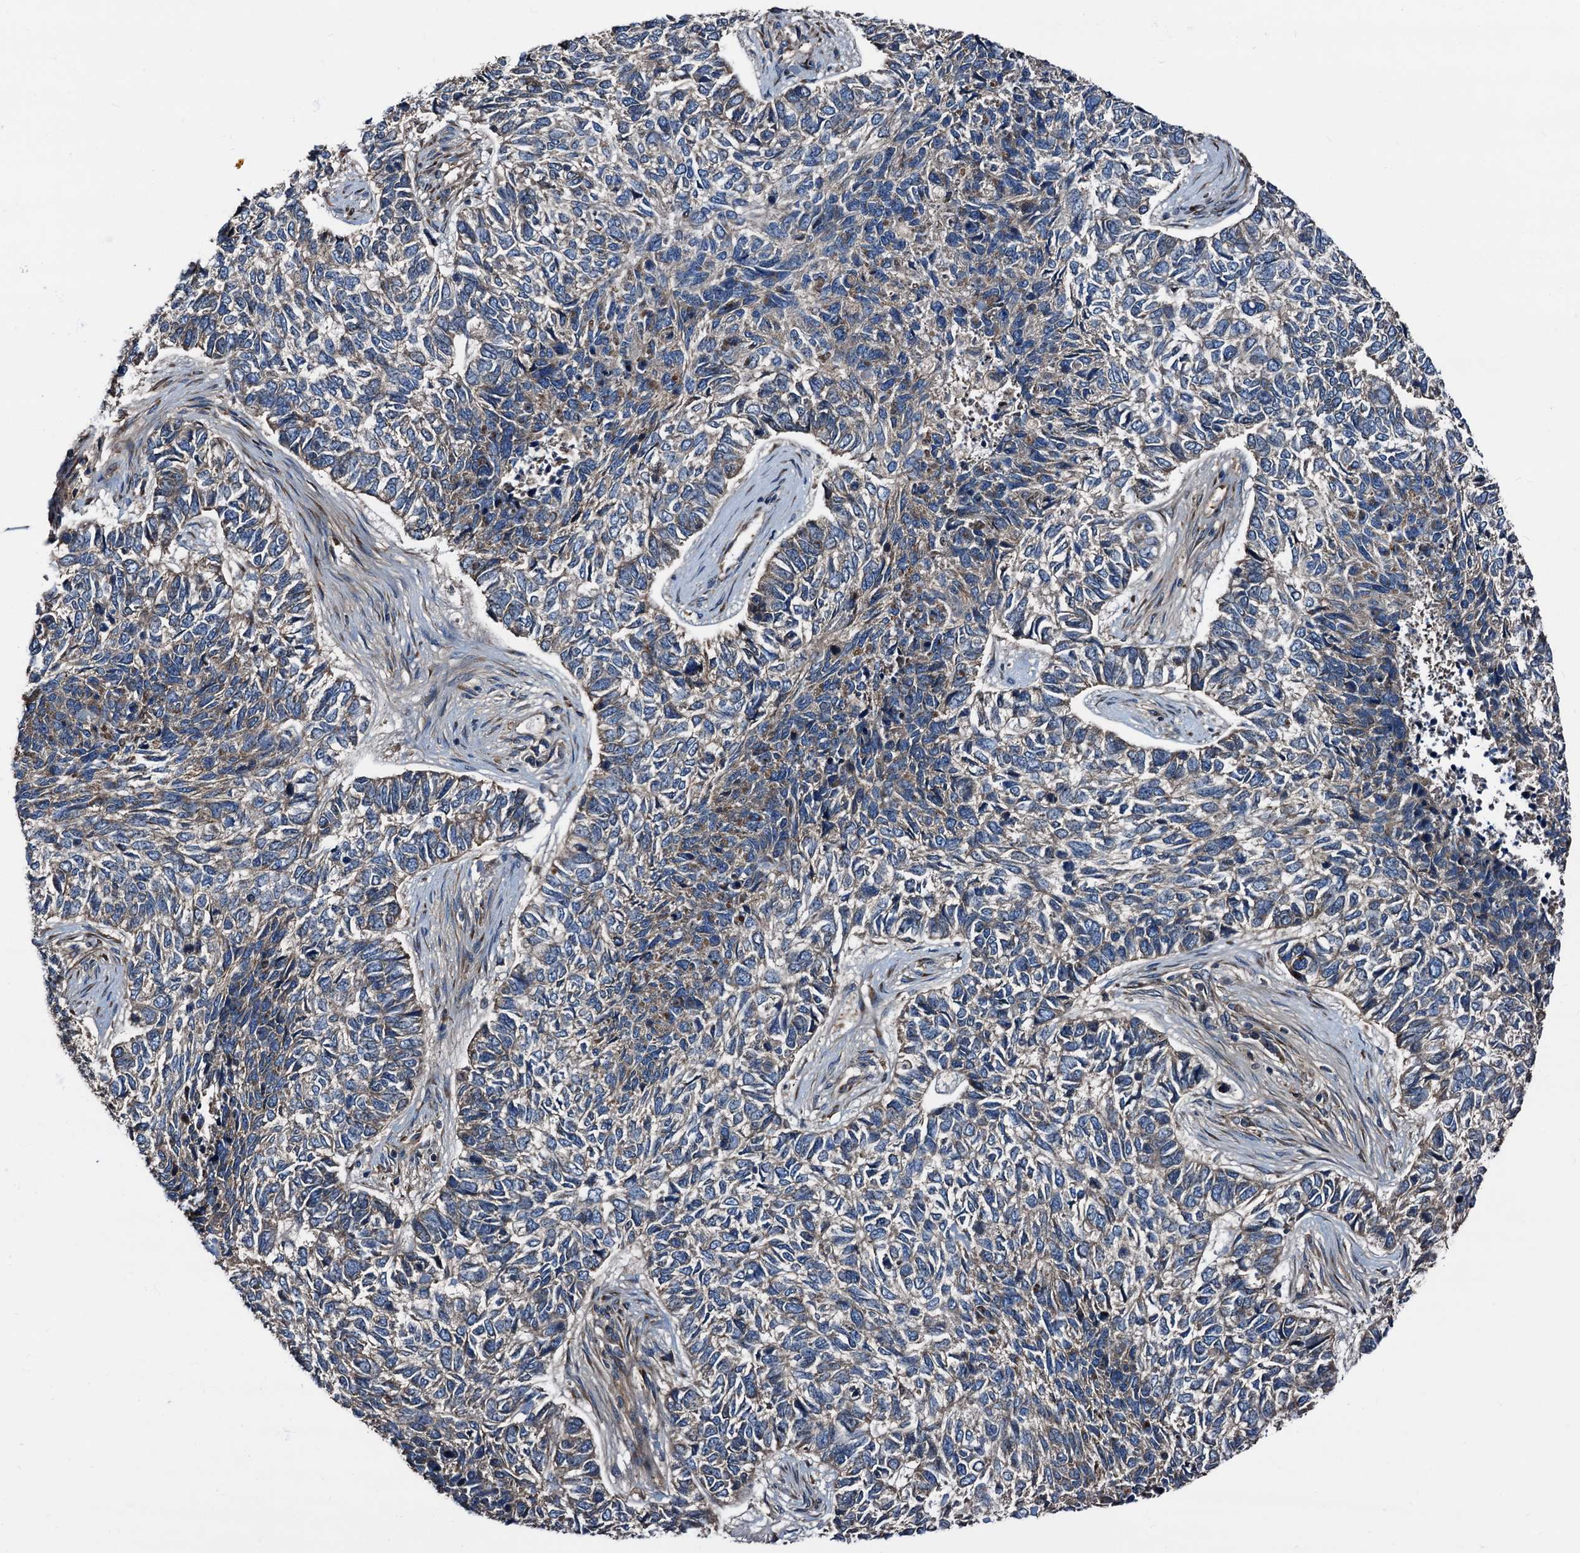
{"staining": {"intensity": "moderate", "quantity": "25%-75%", "location": "cytoplasmic/membranous"}, "tissue": "skin cancer", "cell_type": "Tumor cells", "image_type": "cancer", "snomed": [{"axis": "morphology", "description": "Basal cell carcinoma"}, {"axis": "topography", "description": "Skin"}], "caption": "Tumor cells demonstrate moderate cytoplasmic/membranous staining in approximately 25%-75% of cells in skin basal cell carcinoma. The staining is performed using DAB (3,3'-diaminobenzidine) brown chromogen to label protein expression. The nuclei are counter-stained blue using hematoxylin.", "gene": "PEX5", "patient": {"sex": "female", "age": 65}}